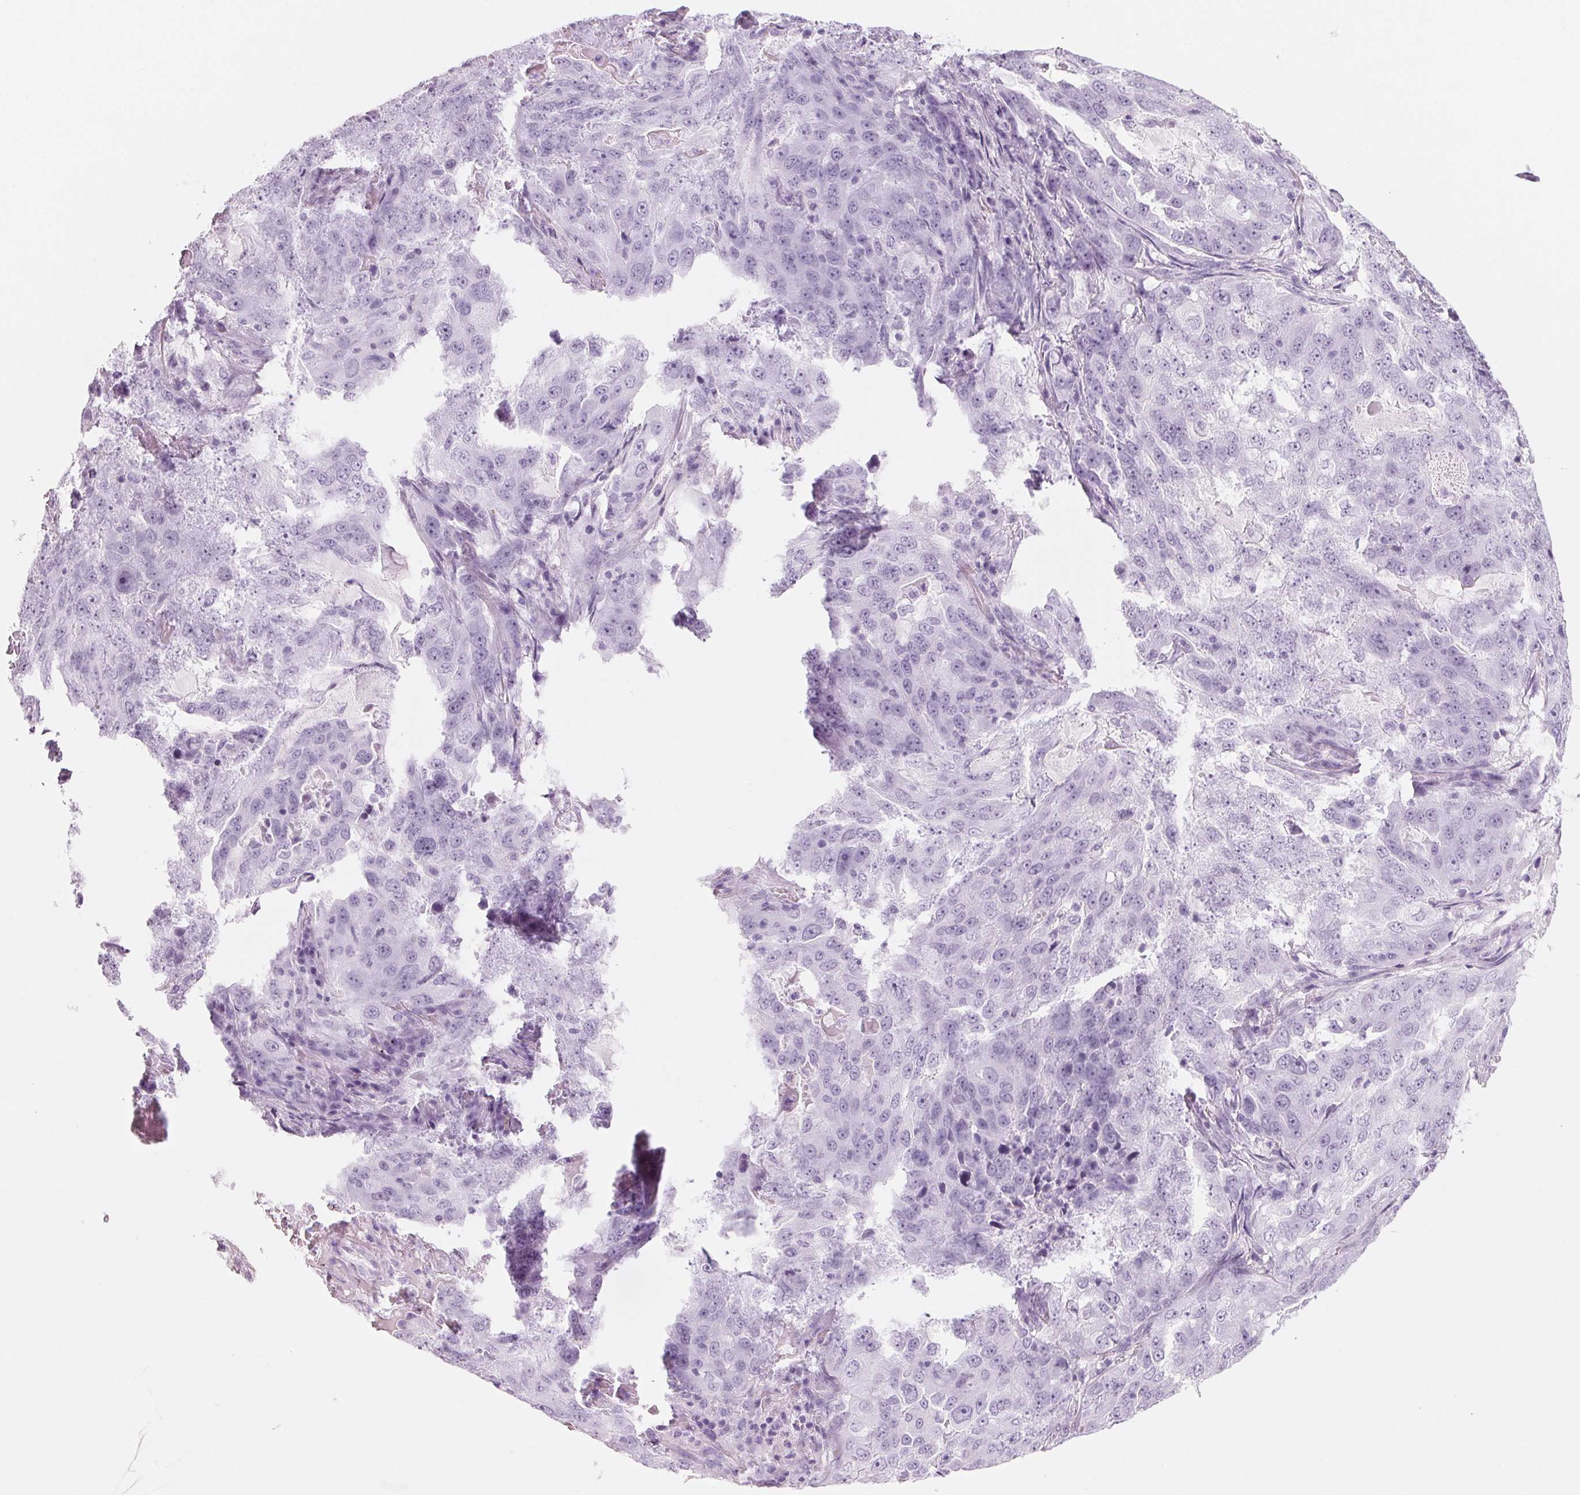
{"staining": {"intensity": "negative", "quantity": "none", "location": "none"}, "tissue": "lung cancer", "cell_type": "Tumor cells", "image_type": "cancer", "snomed": [{"axis": "morphology", "description": "Adenocarcinoma, NOS"}, {"axis": "topography", "description": "Lung"}], "caption": "Immunohistochemical staining of human lung adenocarcinoma demonstrates no significant positivity in tumor cells.", "gene": "DNTTIP2", "patient": {"sex": "female", "age": 61}}